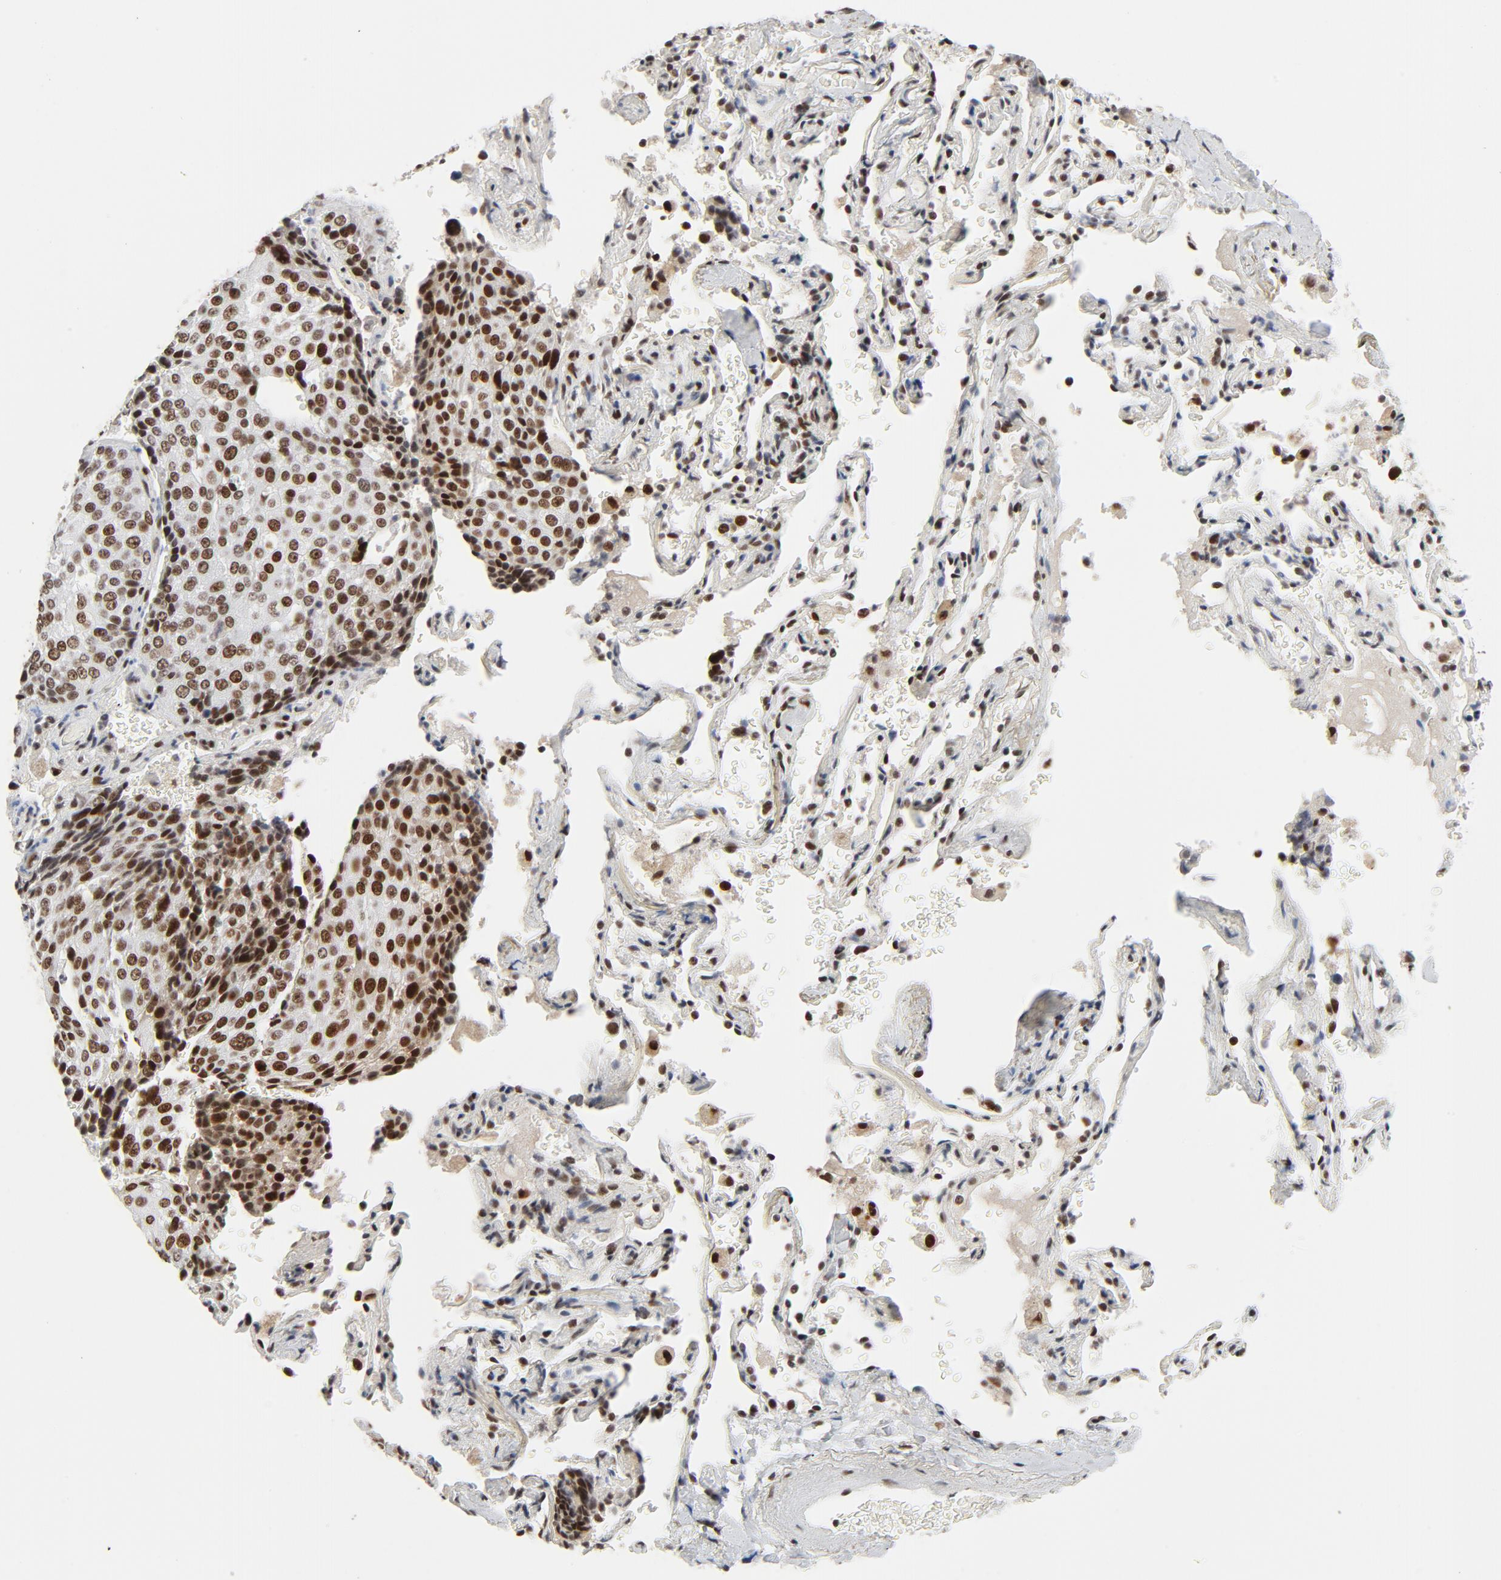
{"staining": {"intensity": "strong", "quantity": ">75%", "location": "nuclear"}, "tissue": "lung cancer", "cell_type": "Tumor cells", "image_type": "cancer", "snomed": [{"axis": "morphology", "description": "Squamous cell carcinoma, NOS"}, {"axis": "topography", "description": "Lung"}], "caption": "IHC image of squamous cell carcinoma (lung) stained for a protein (brown), which demonstrates high levels of strong nuclear positivity in about >75% of tumor cells.", "gene": "GTF2H1", "patient": {"sex": "male", "age": 54}}